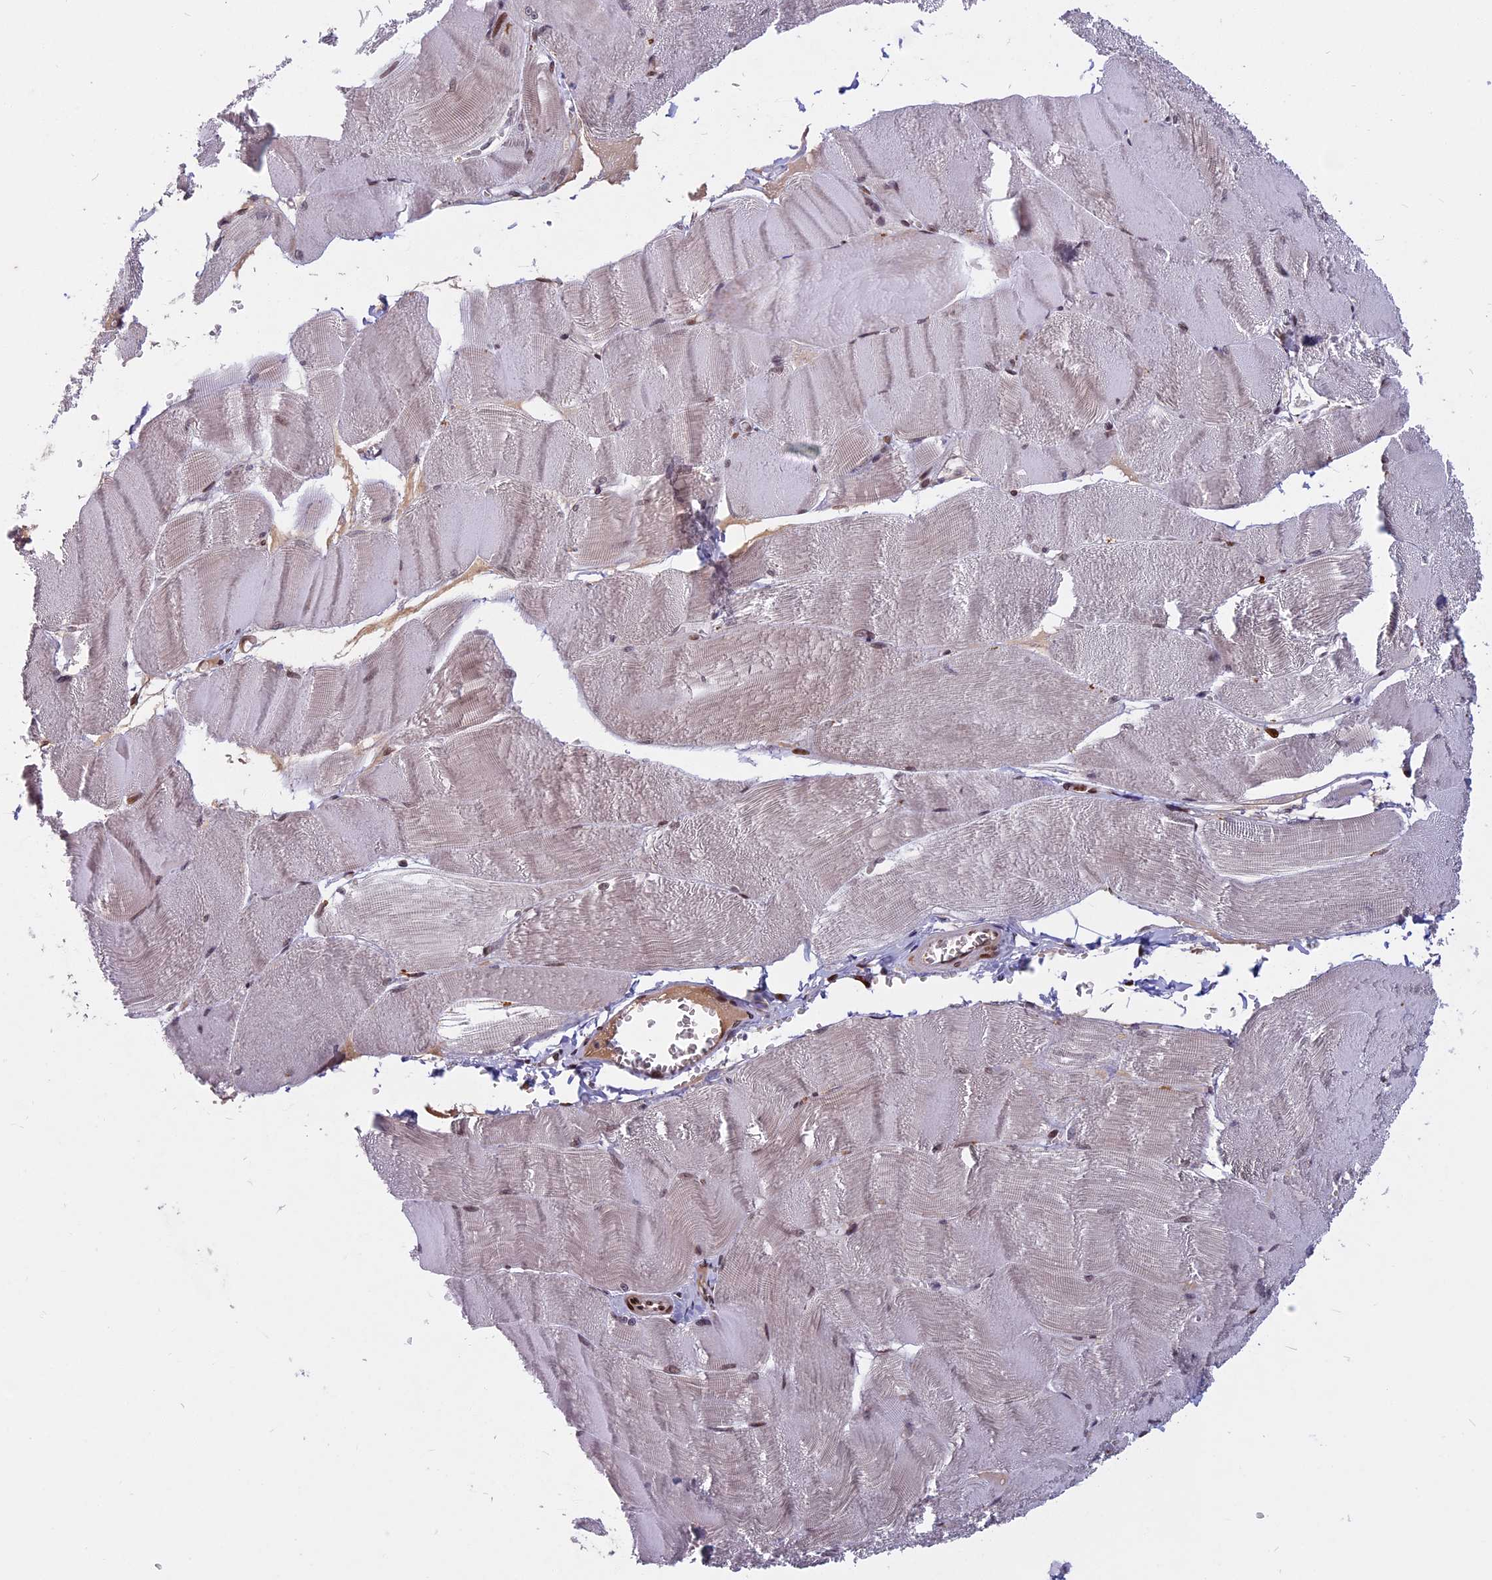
{"staining": {"intensity": "moderate", "quantity": "25%-75%", "location": "nuclear"}, "tissue": "skeletal muscle", "cell_type": "Myocytes", "image_type": "normal", "snomed": [{"axis": "morphology", "description": "Normal tissue, NOS"}, {"axis": "morphology", "description": "Basal cell carcinoma"}, {"axis": "topography", "description": "Skeletal muscle"}], "caption": "Moderate nuclear expression for a protein is identified in about 25%-75% of myocytes of benign skeletal muscle using immunohistochemistry (IHC).", "gene": "CDC7", "patient": {"sex": "female", "age": 64}}